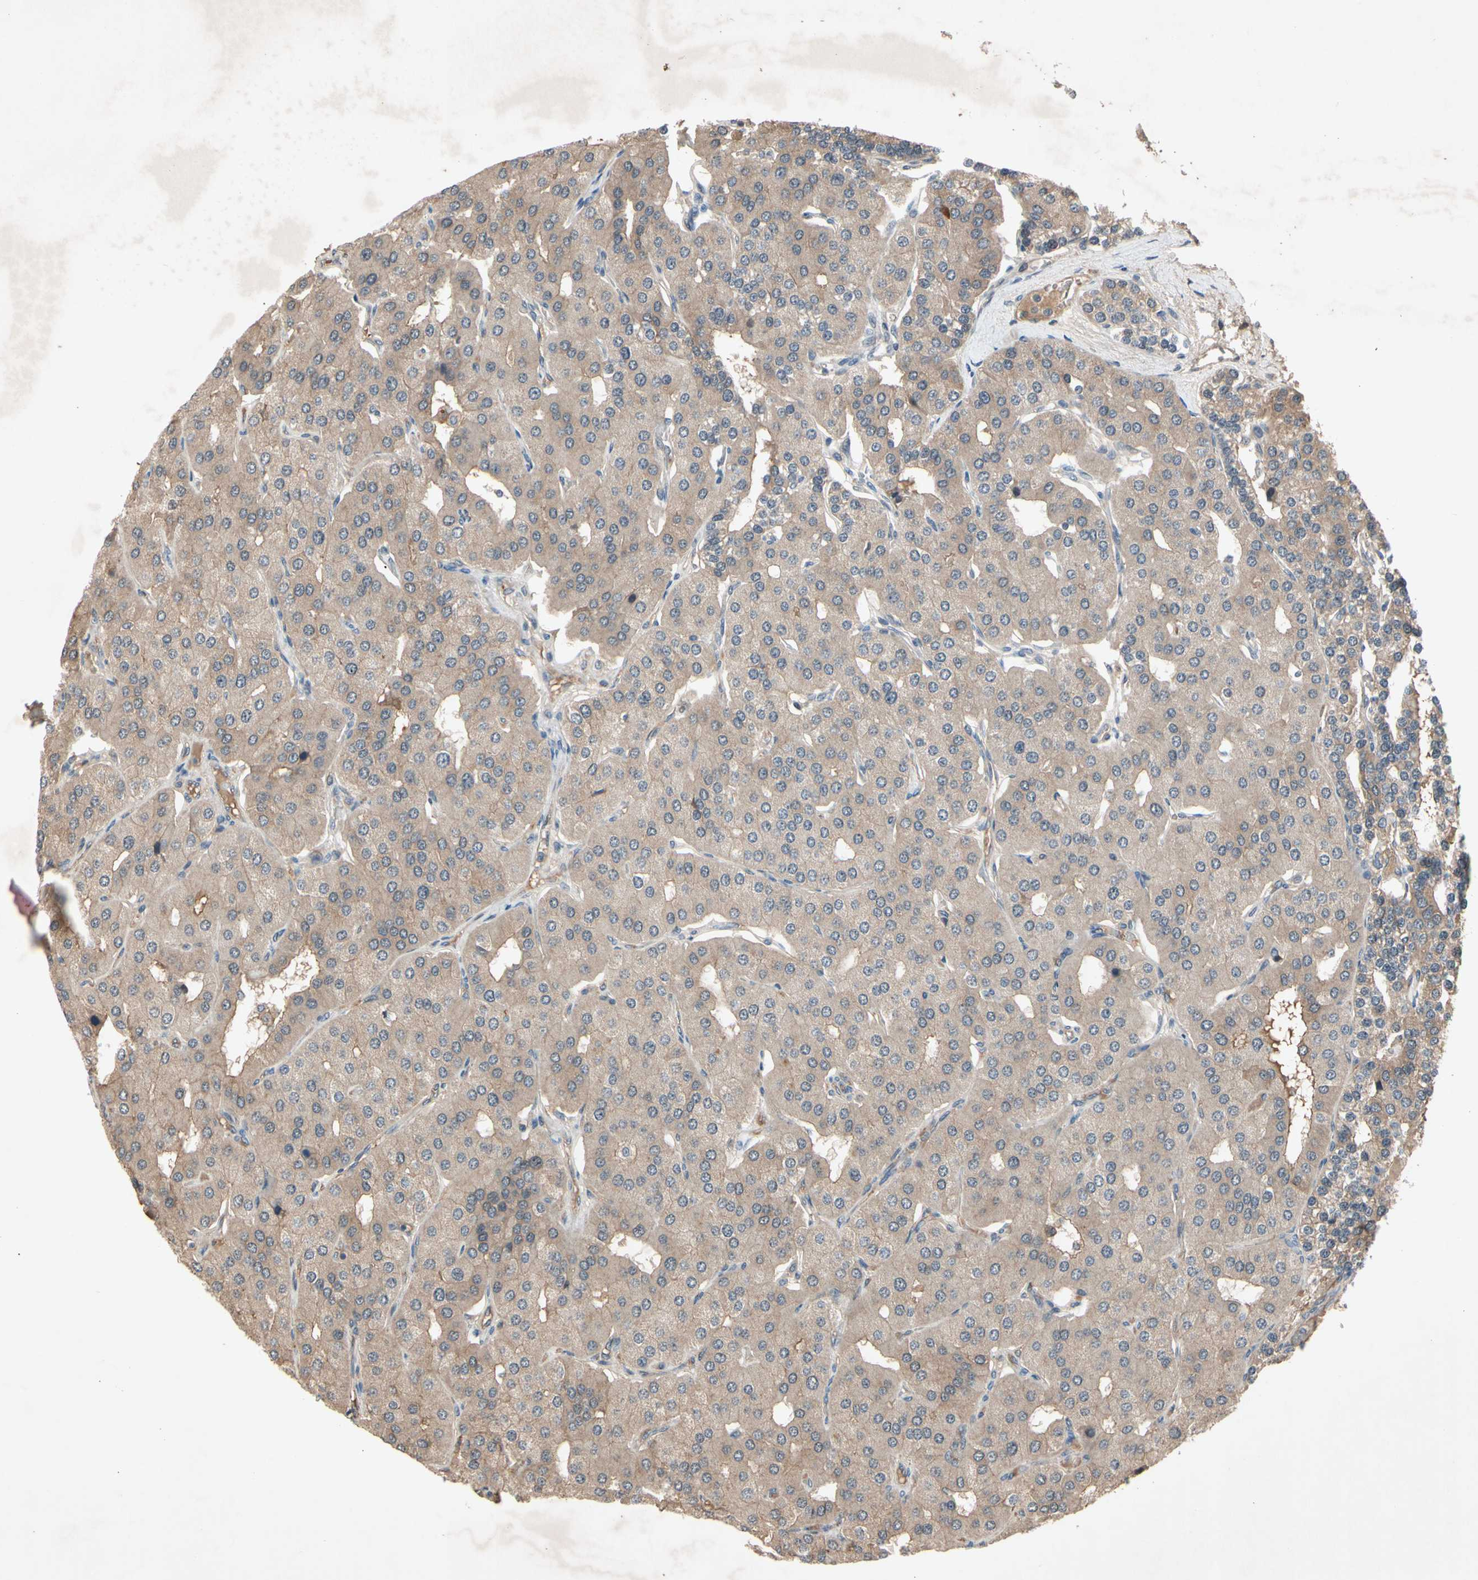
{"staining": {"intensity": "moderate", "quantity": ">75%", "location": "cytoplasmic/membranous"}, "tissue": "parathyroid gland", "cell_type": "Glandular cells", "image_type": "normal", "snomed": [{"axis": "morphology", "description": "Normal tissue, NOS"}, {"axis": "morphology", "description": "Adenoma, NOS"}, {"axis": "topography", "description": "Parathyroid gland"}], "caption": "An image of human parathyroid gland stained for a protein demonstrates moderate cytoplasmic/membranous brown staining in glandular cells. (brown staining indicates protein expression, while blue staining denotes nuclei).", "gene": "NSF", "patient": {"sex": "female", "age": 86}}